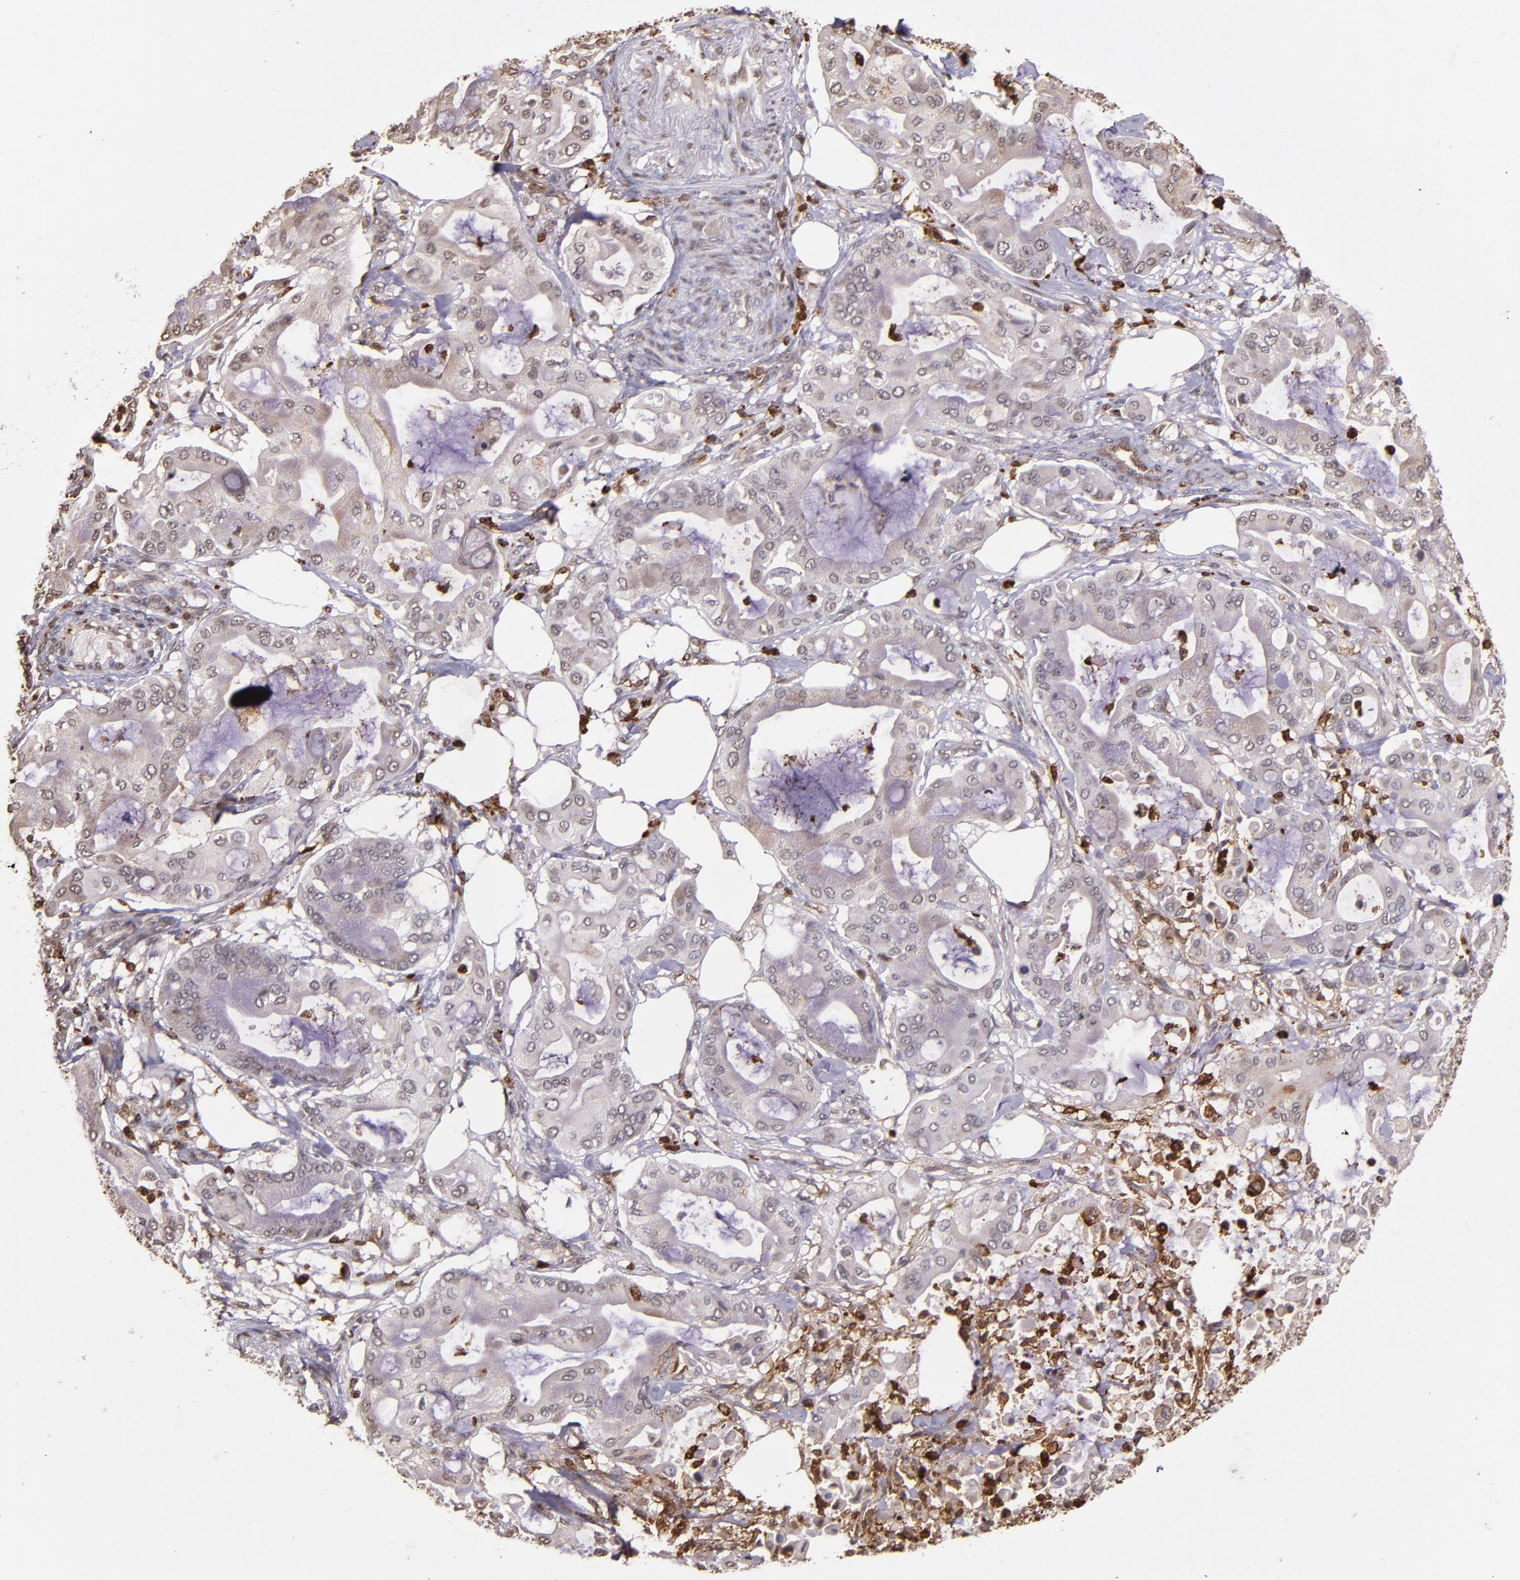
{"staining": {"intensity": "weak", "quantity": "<25%", "location": "cytoplasmic/membranous"}, "tissue": "pancreatic cancer", "cell_type": "Tumor cells", "image_type": "cancer", "snomed": [{"axis": "morphology", "description": "Adenocarcinoma, NOS"}, {"axis": "morphology", "description": "Adenocarcinoma, metastatic, NOS"}, {"axis": "topography", "description": "Lymph node"}, {"axis": "topography", "description": "Pancreas"}, {"axis": "topography", "description": "Duodenum"}], "caption": "The micrograph exhibits no significant positivity in tumor cells of pancreatic cancer (adenocarcinoma).", "gene": "SLC2A3", "patient": {"sex": "female", "age": 64}}